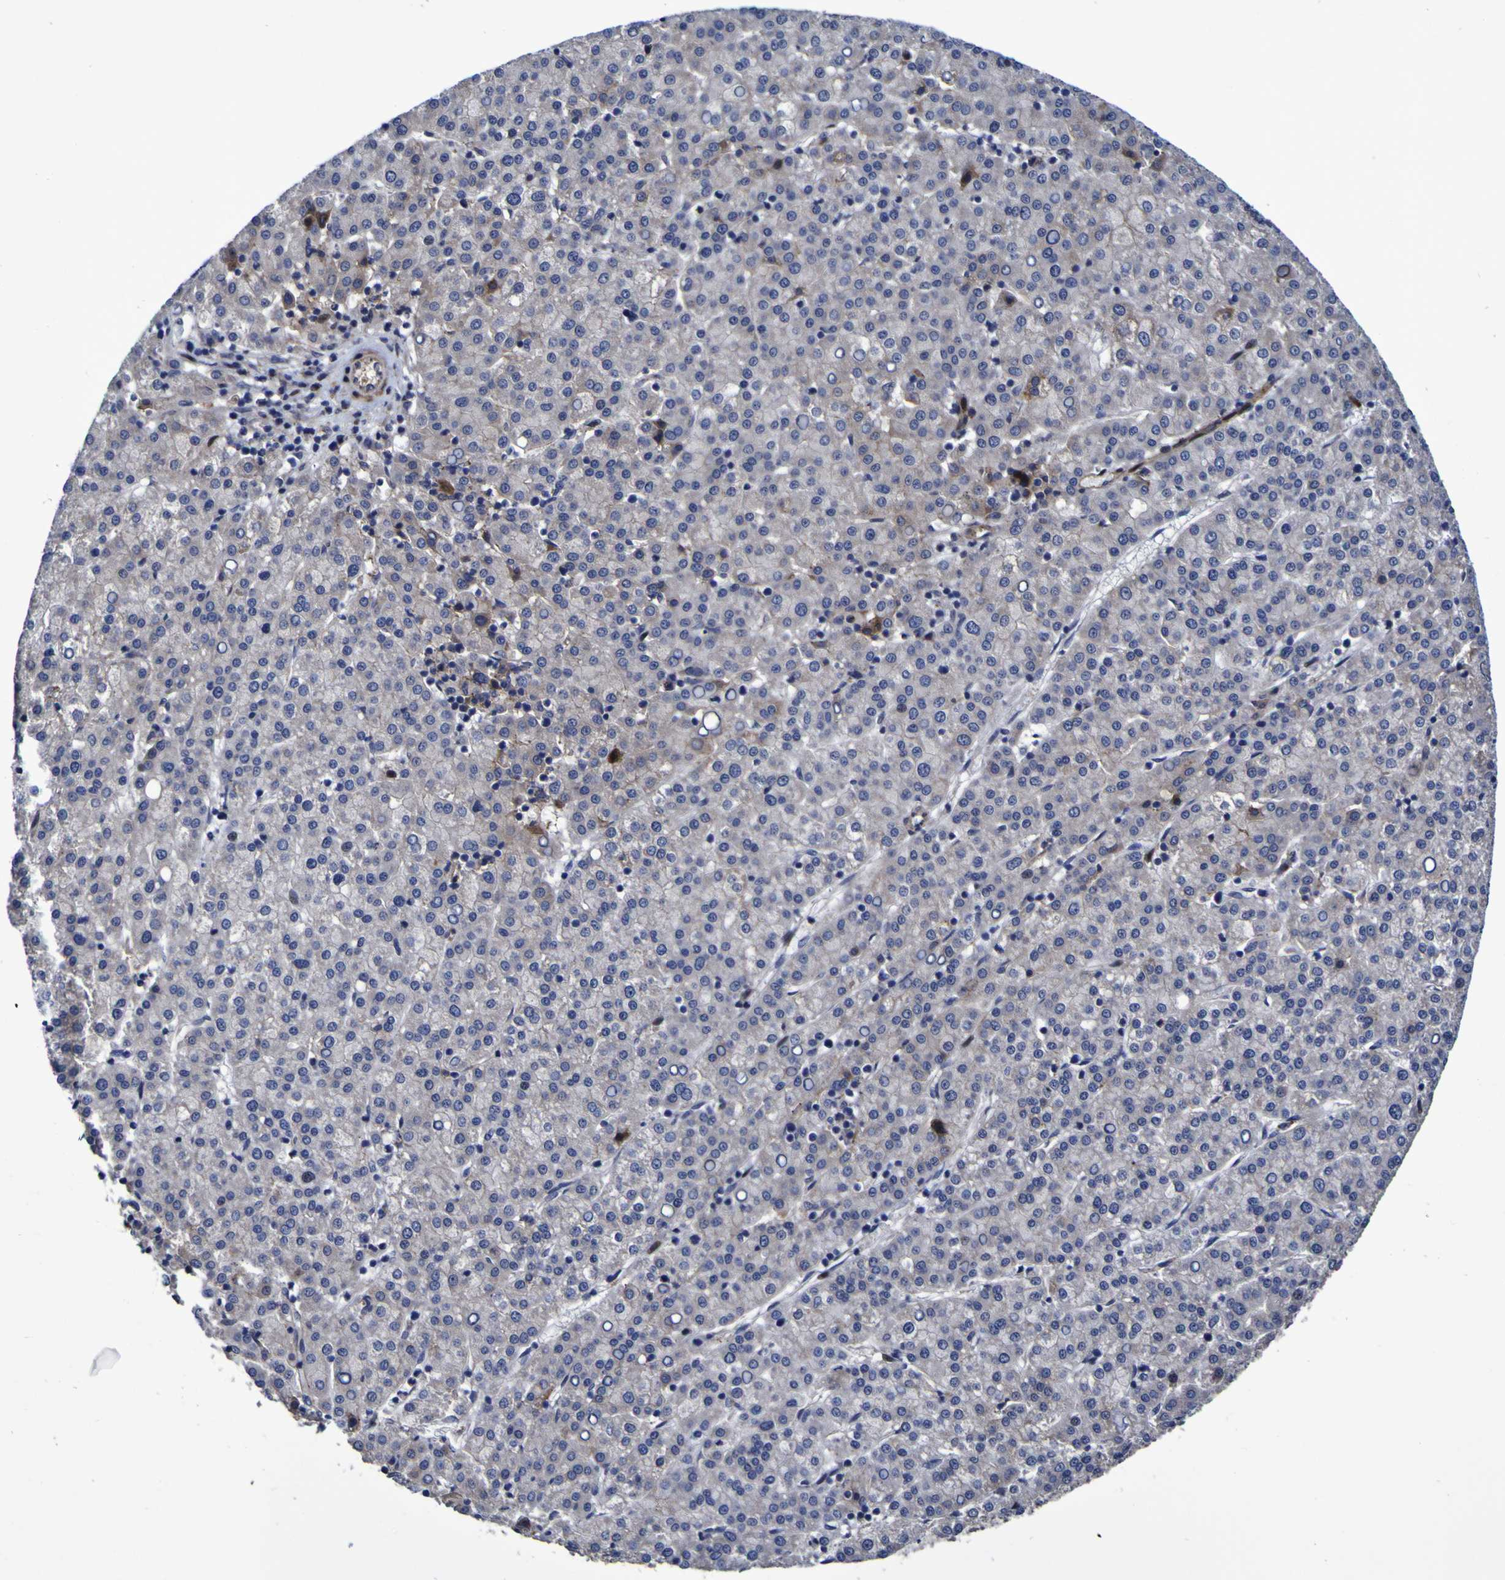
{"staining": {"intensity": "moderate", "quantity": "<25%", "location": "cytoplasmic/membranous"}, "tissue": "liver cancer", "cell_type": "Tumor cells", "image_type": "cancer", "snomed": [{"axis": "morphology", "description": "Carcinoma, Hepatocellular, NOS"}, {"axis": "topography", "description": "Liver"}], "caption": "High-power microscopy captured an immunohistochemistry (IHC) image of liver hepatocellular carcinoma, revealing moderate cytoplasmic/membranous staining in about <25% of tumor cells. (DAB (3,3'-diaminobenzidine) IHC, brown staining for protein, blue staining for nuclei).", "gene": "MGLL", "patient": {"sex": "female", "age": 58}}